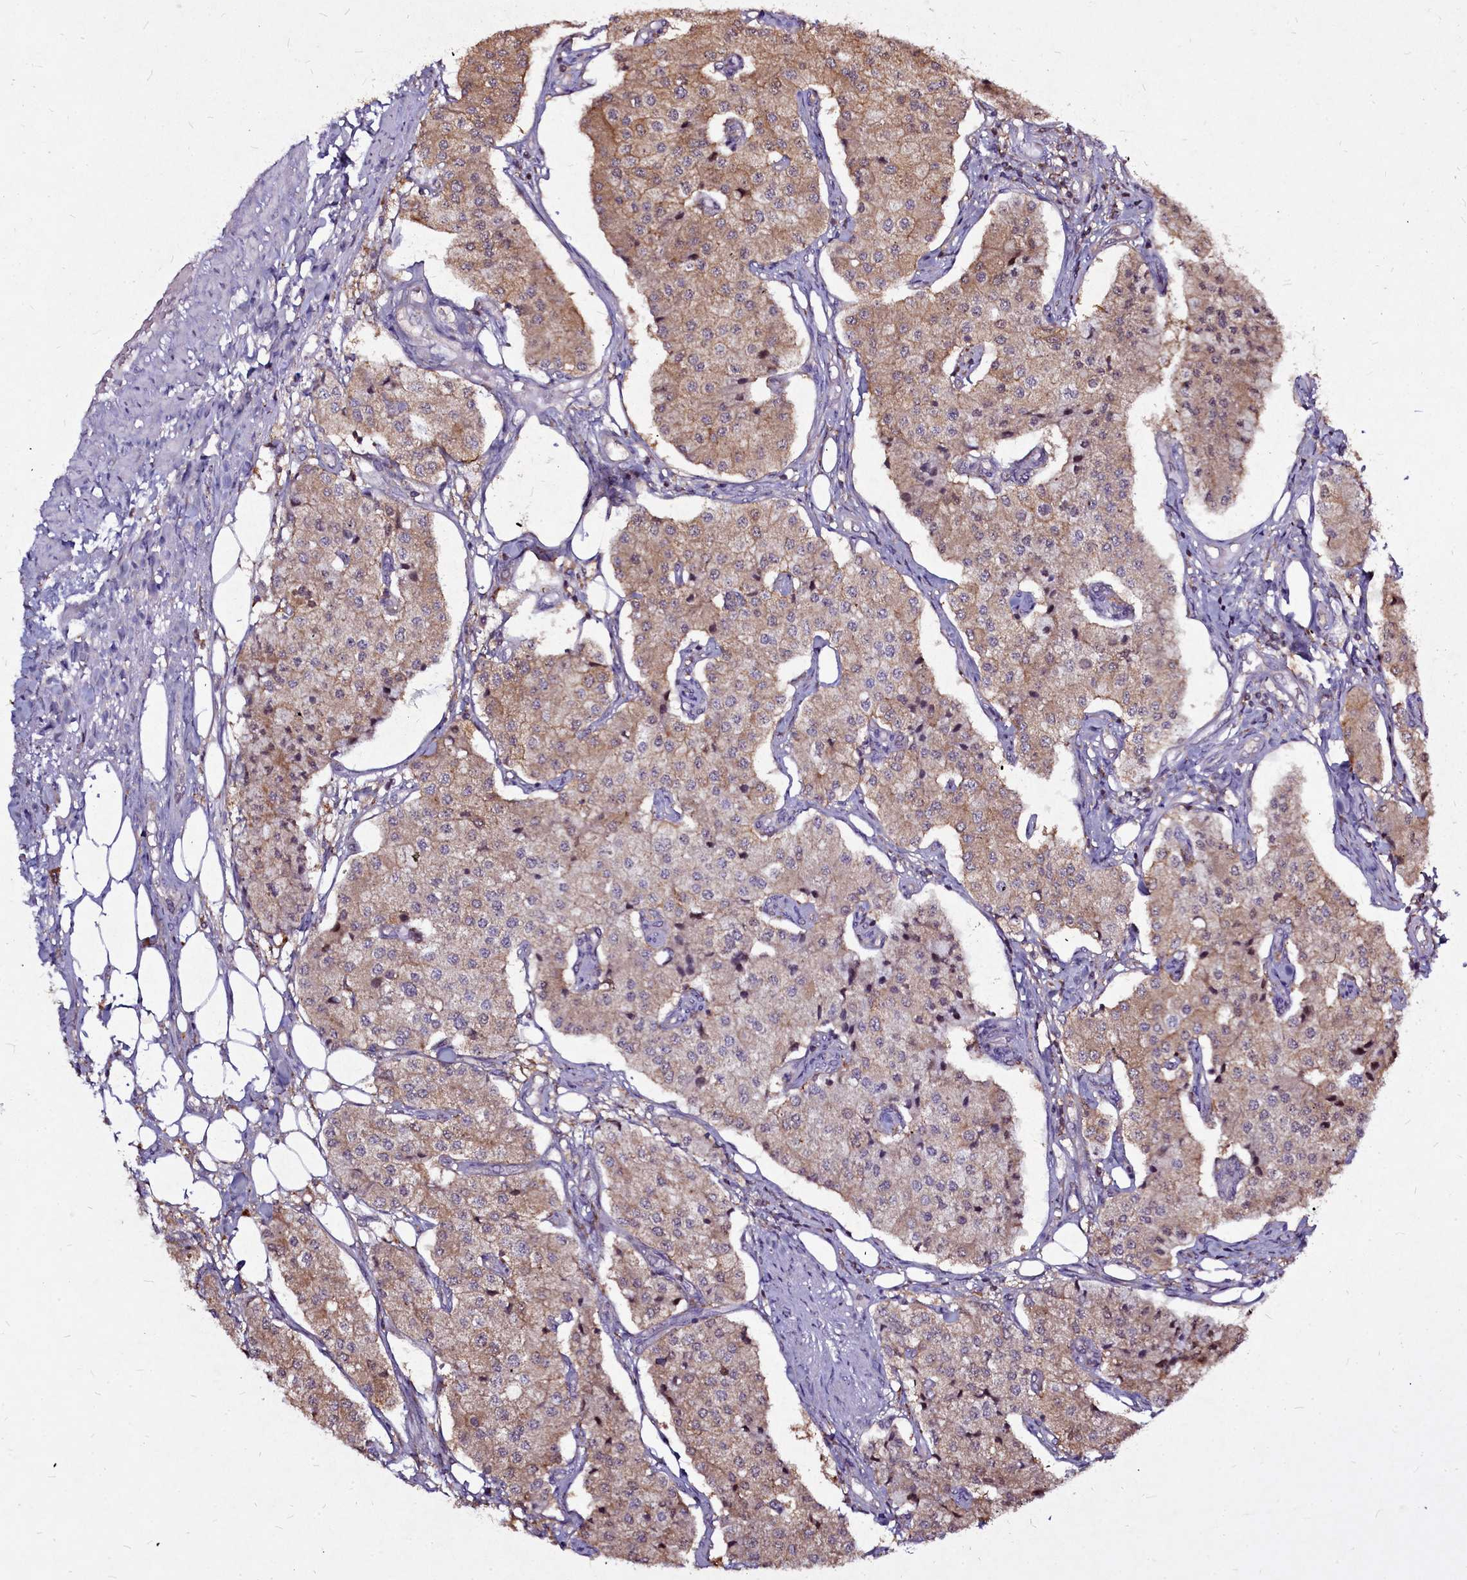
{"staining": {"intensity": "moderate", "quantity": ">75%", "location": "cytoplasmic/membranous"}, "tissue": "carcinoid", "cell_type": "Tumor cells", "image_type": "cancer", "snomed": [{"axis": "morphology", "description": "Carcinoid, malignant, NOS"}, {"axis": "topography", "description": "Colon"}], "caption": "Immunohistochemical staining of carcinoid (malignant) shows medium levels of moderate cytoplasmic/membranous positivity in about >75% of tumor cells.", "gene": "NCKAP1L", "patient": {"sex": "female", "age": 52}}